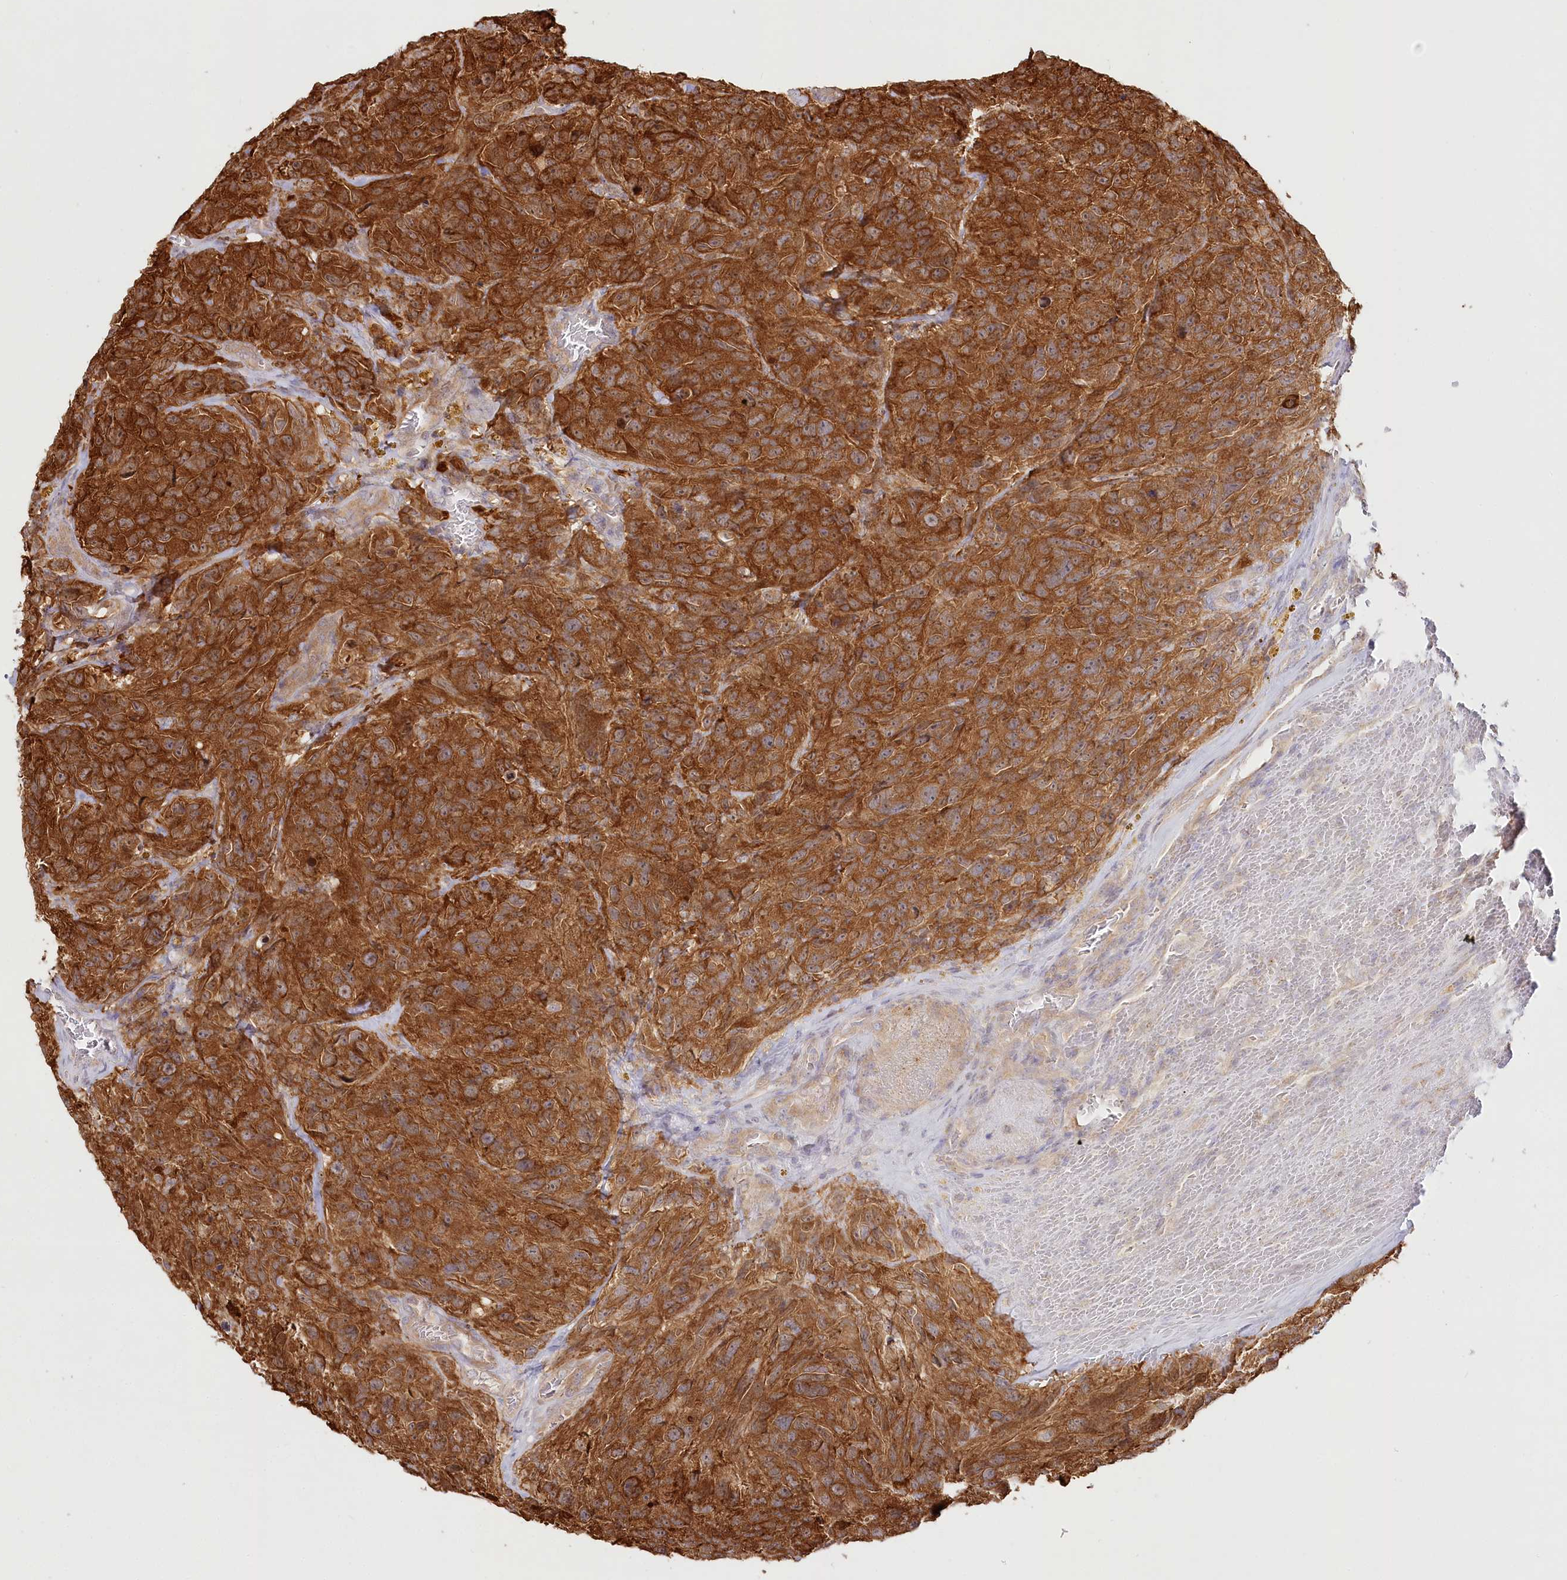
{"staining": {"intensity": "strong", "quantity": ">75%", "location": "cytoplasmic/membranous"}, "tissue": "glioma", "cell_type": "Tumor cells", "image_type": "cancer", "snomed": [{"axis": "morphology", "description": "Glioma, malignant, High grade"}, {"axis": "topography", "description": "Brain"}], "caption": "Tumor cells show high levels of strong cytoplasmic/membranous positivity in about >75% of cells in human malignant high-grade glioma. (Stains: DAB (3,3'-diaminobenzidine) in brown, nuclei in blue, Microscopy: brightfield microscopy at high magnification).", "gene": "INPP4B", "patient": {"sex": "male", "age": 69}}